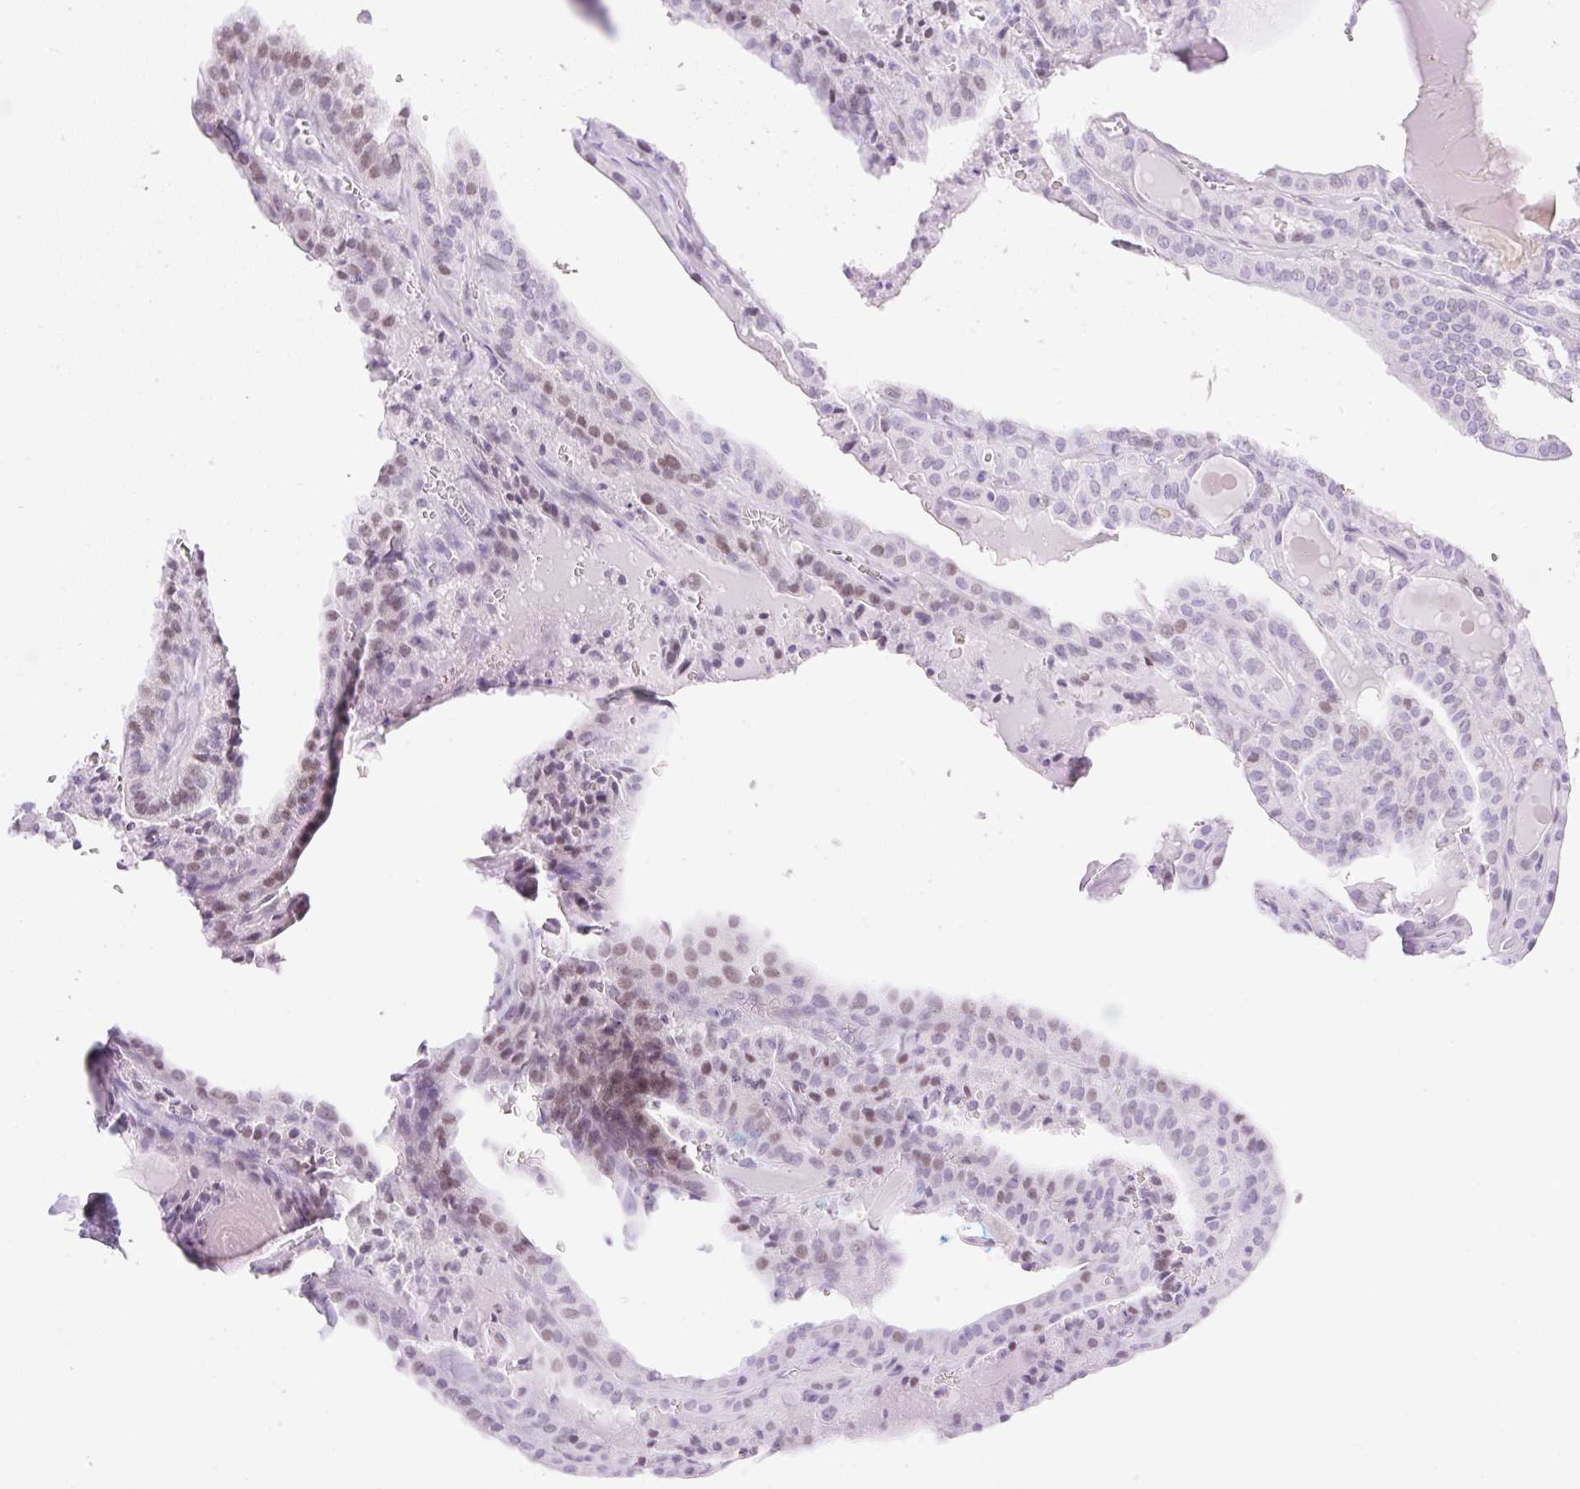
{"staining": {"intensity": "weak", "quantity": "<25%", "location": "nuclear"}, "tissue": "thyroid cancer", "cell_type": "Tumor cells", "image_type": "cancer", "snomed": [{"axis": "morphology", "description": "Papillary adenocarcinoma, NOS"}, {"axis": "topography", "description": "Thyroid gland"}], "caption": "Immunohistochemical staining of human papillary adenocarcinoma (thyroid) exhibits no significant expression in tumor cells.", "gene": "SPRR4", "patient": {"sex": "male", "age": 52}}